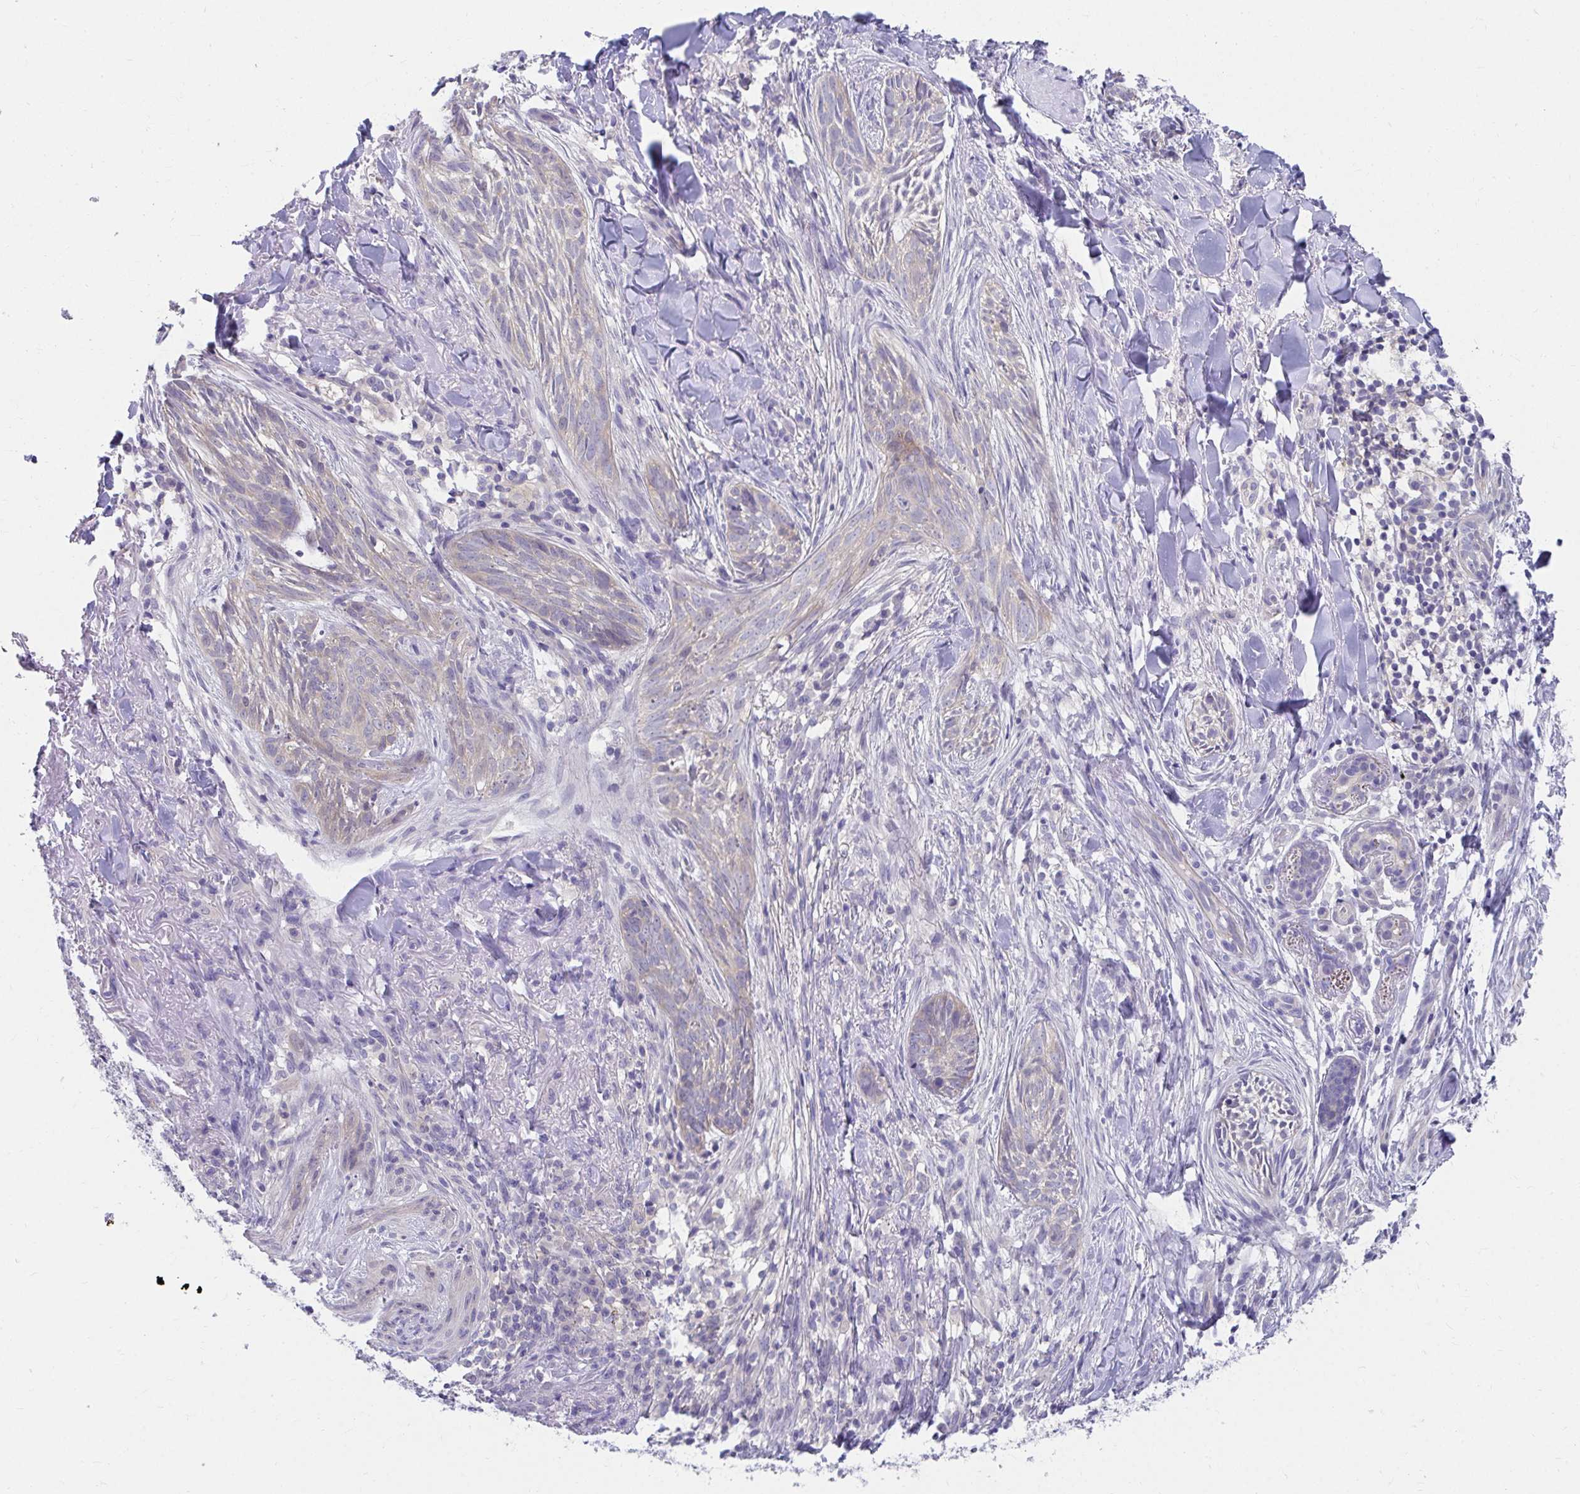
{"staining": {"intensity": "weak", "quantity": "<25%", "location": "cytoplasmic/membranous"}, "tissue": "skin cancer", "cell_type": "Tumor cells", "image_type": "cancer", "snomed": [{"axis": "morphology", "description": "Basal cell carcinoma"}, {"axis": "topography", "description": "Skin"}], "caption": "The photomicrograph shows no significant staining in tumor cells of skin basal cell carcinoma.", "gene": "C19orf81", "patient": {"sex": "female", "age": 93}}